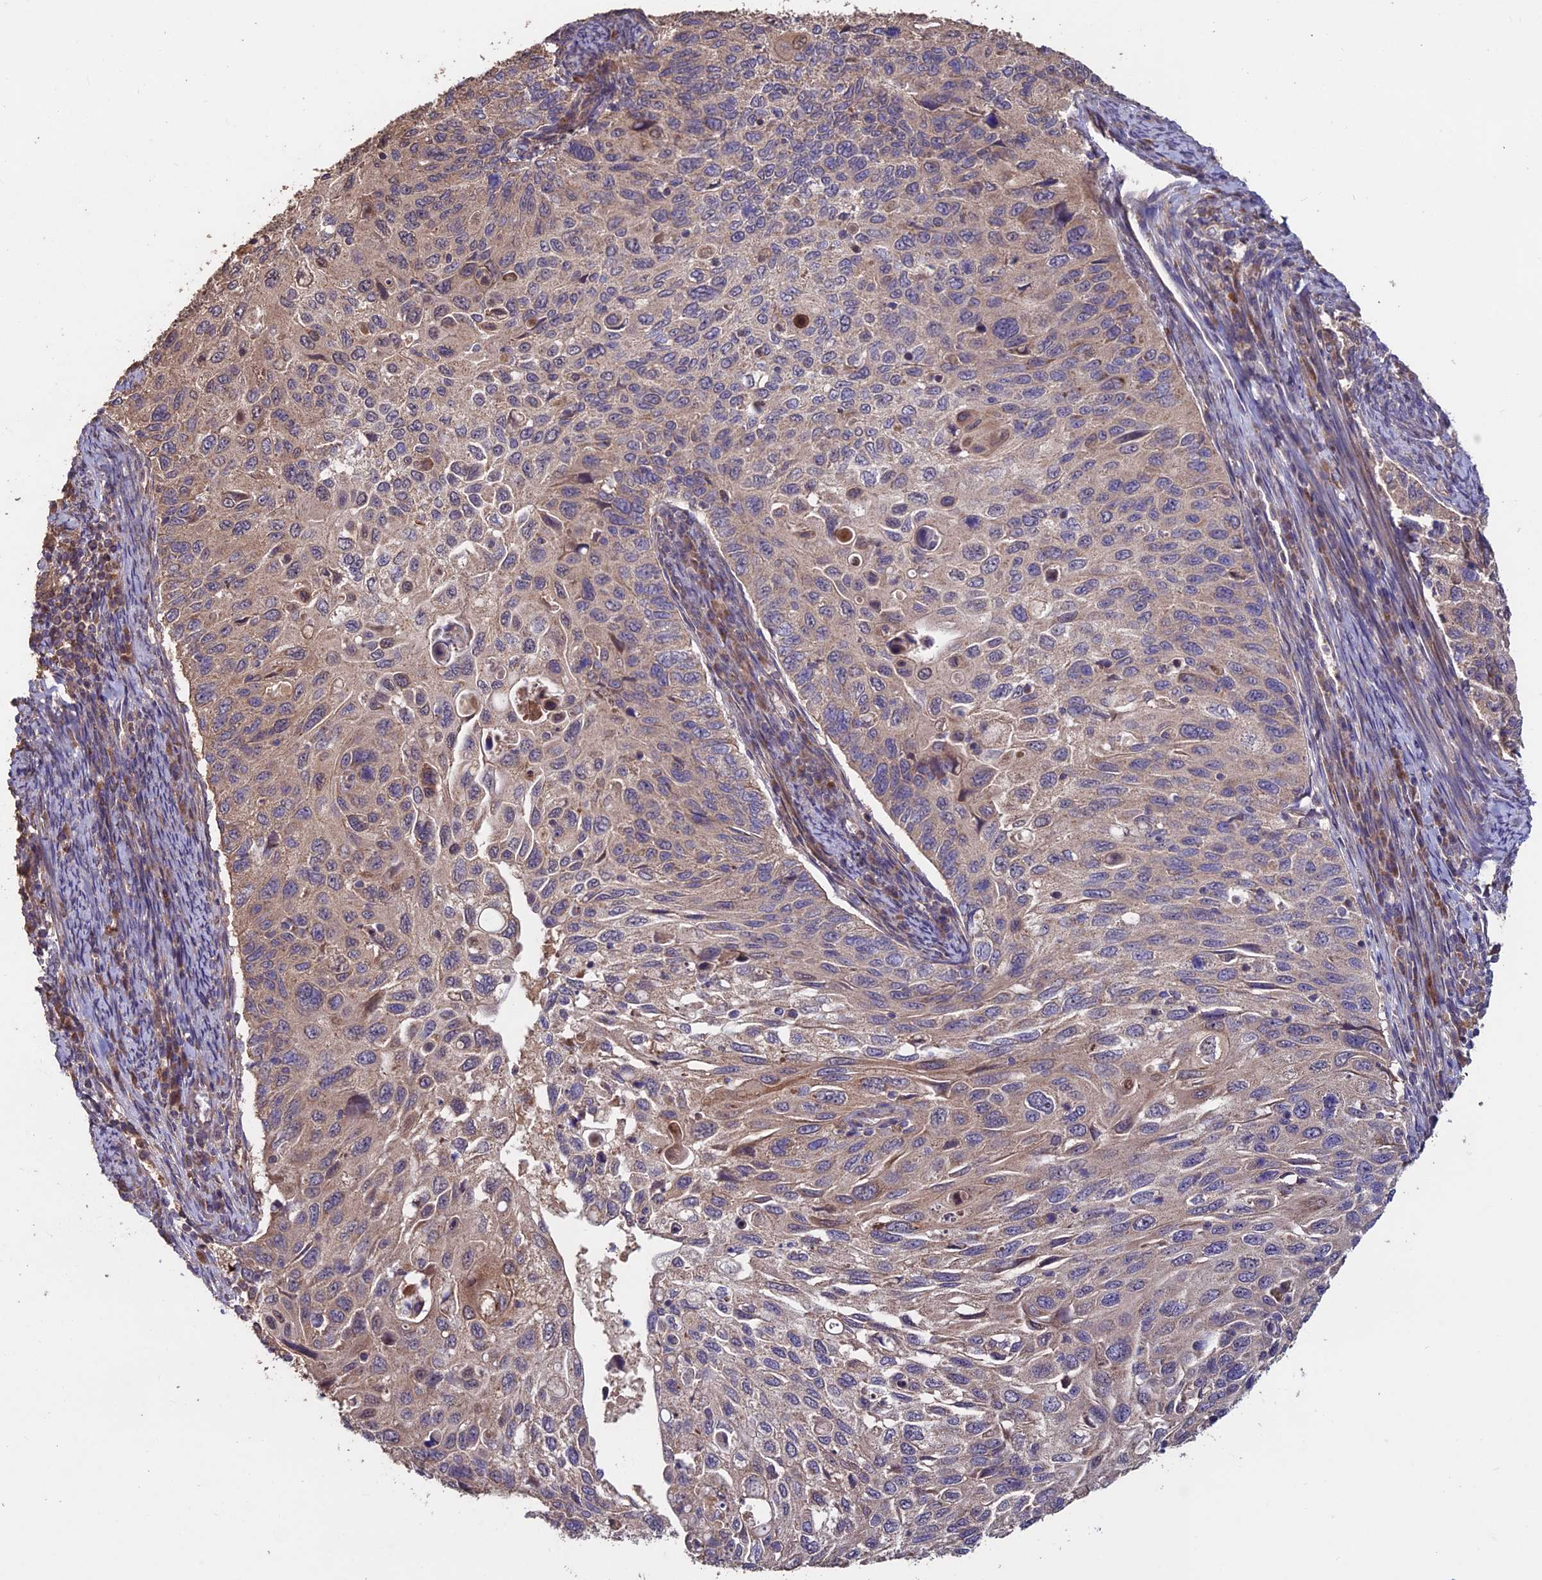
{"staining": {"intensity": "weak", "quantity": "25%-75%", "location": "cytoplasmic/membranous"}, "tissue": "cervical cancer", "cell_type": "Tumor cells", "image_type": "cancer", "snomed": [{"axis": "morphology", "description": "Squamous cell carcinoma, NOS"}, {"axis": "topography", "description": "Cervix"}], "caption": "Protein staining of cervical cancer tissue shows weak cytoplasmic/membranous staining in approximately 25%-75% of tumor cells.", "gene": "SHISA5", "patient": {"sex": "female", "age": 70}}